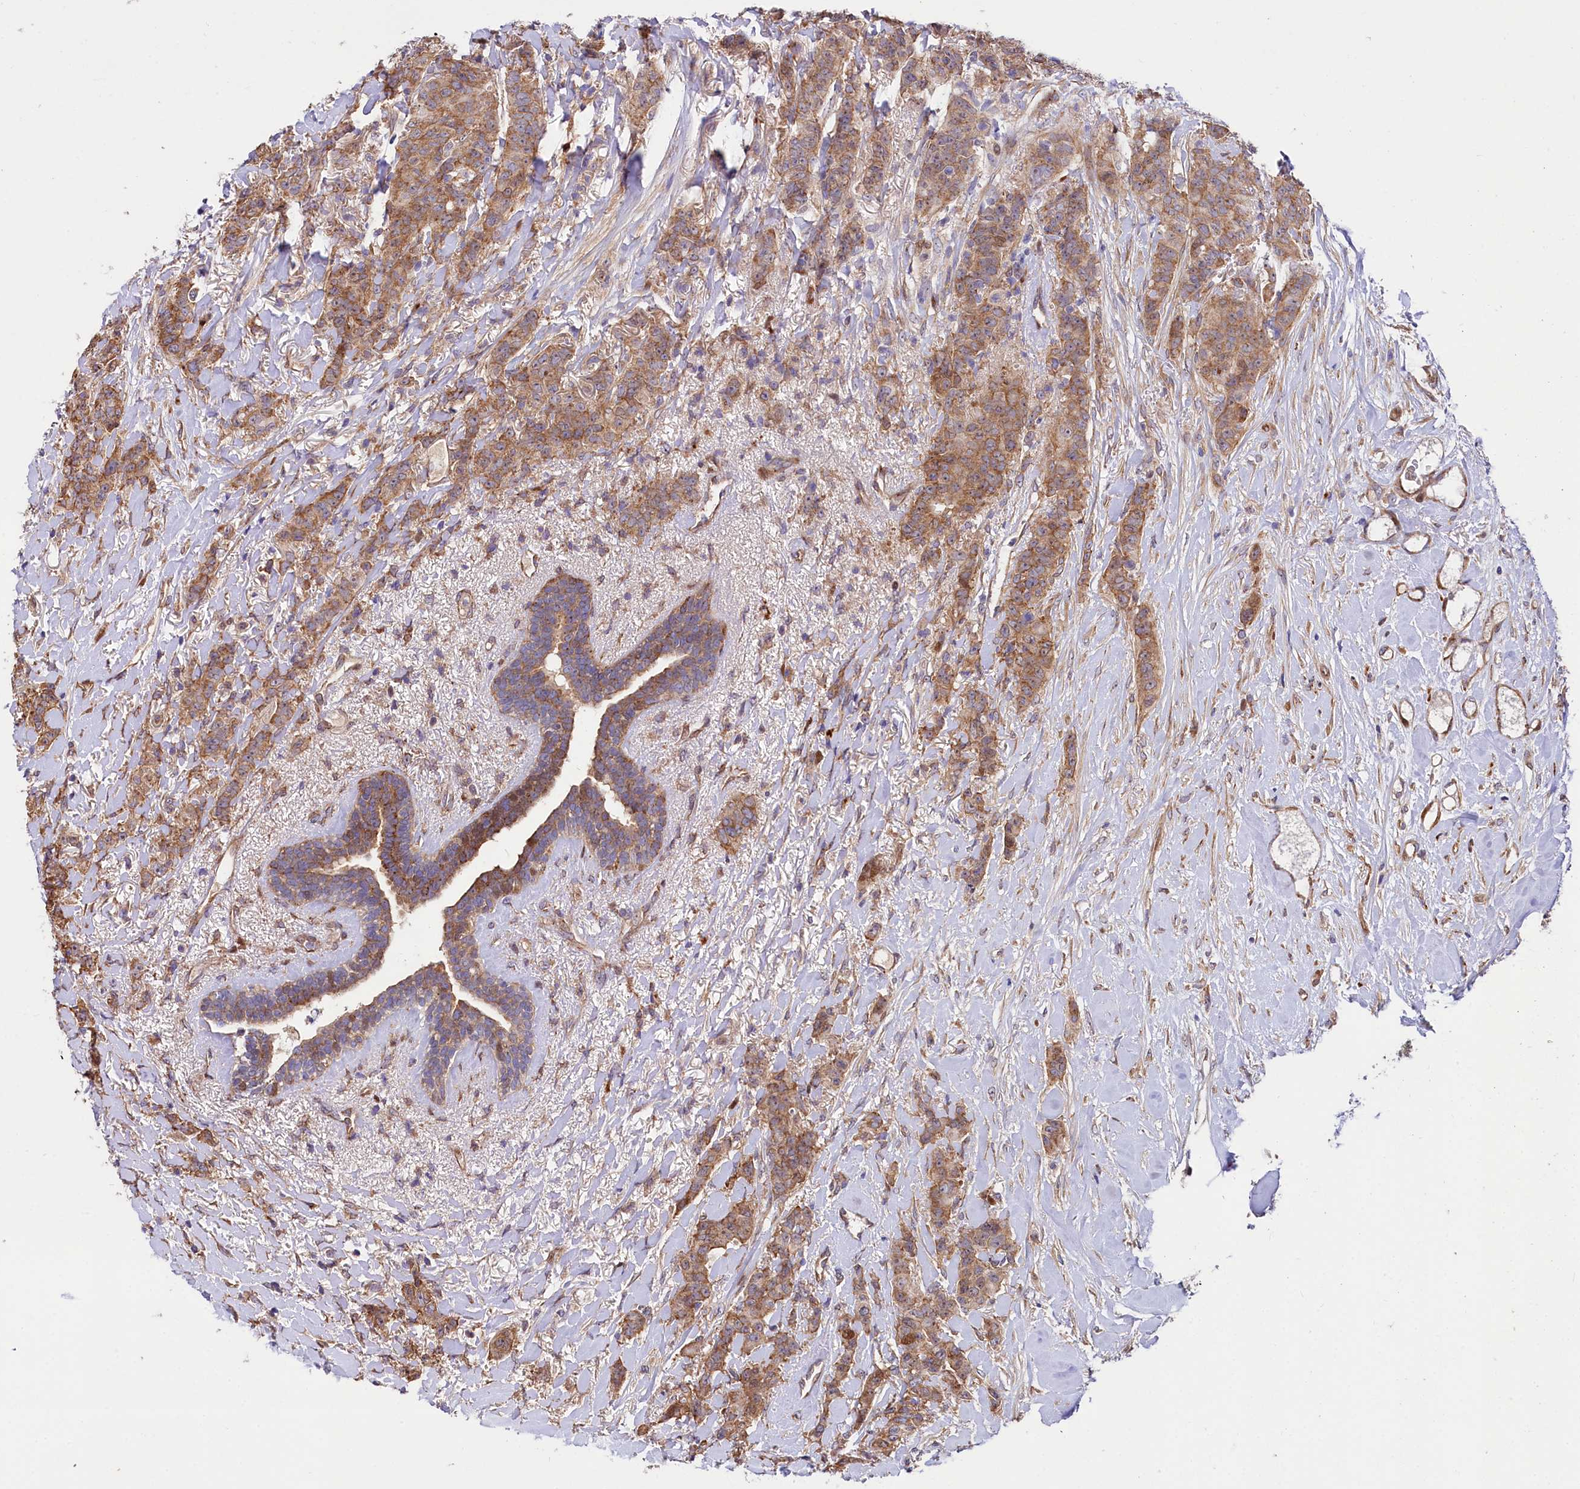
{"staining": {"intensity": "moderate", "quantity": ">75%", "location": "cytoplasmic/membranous"}, "tissue": "breast cancer", "cell_type": "Tumor cells", "image_type": "cancer", "snomed": [{"axis": "morphology", "description": "Duct carcinoma"}, {"axis": "topography", "description": "Breast"}], "caption": "Invasive ductal carcinoma (breast) was stained to show a protein in brown. There is medium levels of moderate cytoplasmic/membranous expression in about >75% of tumor cells.", "gene": "PDZRN3", "patient": {"sex": "female", "age": 40}}